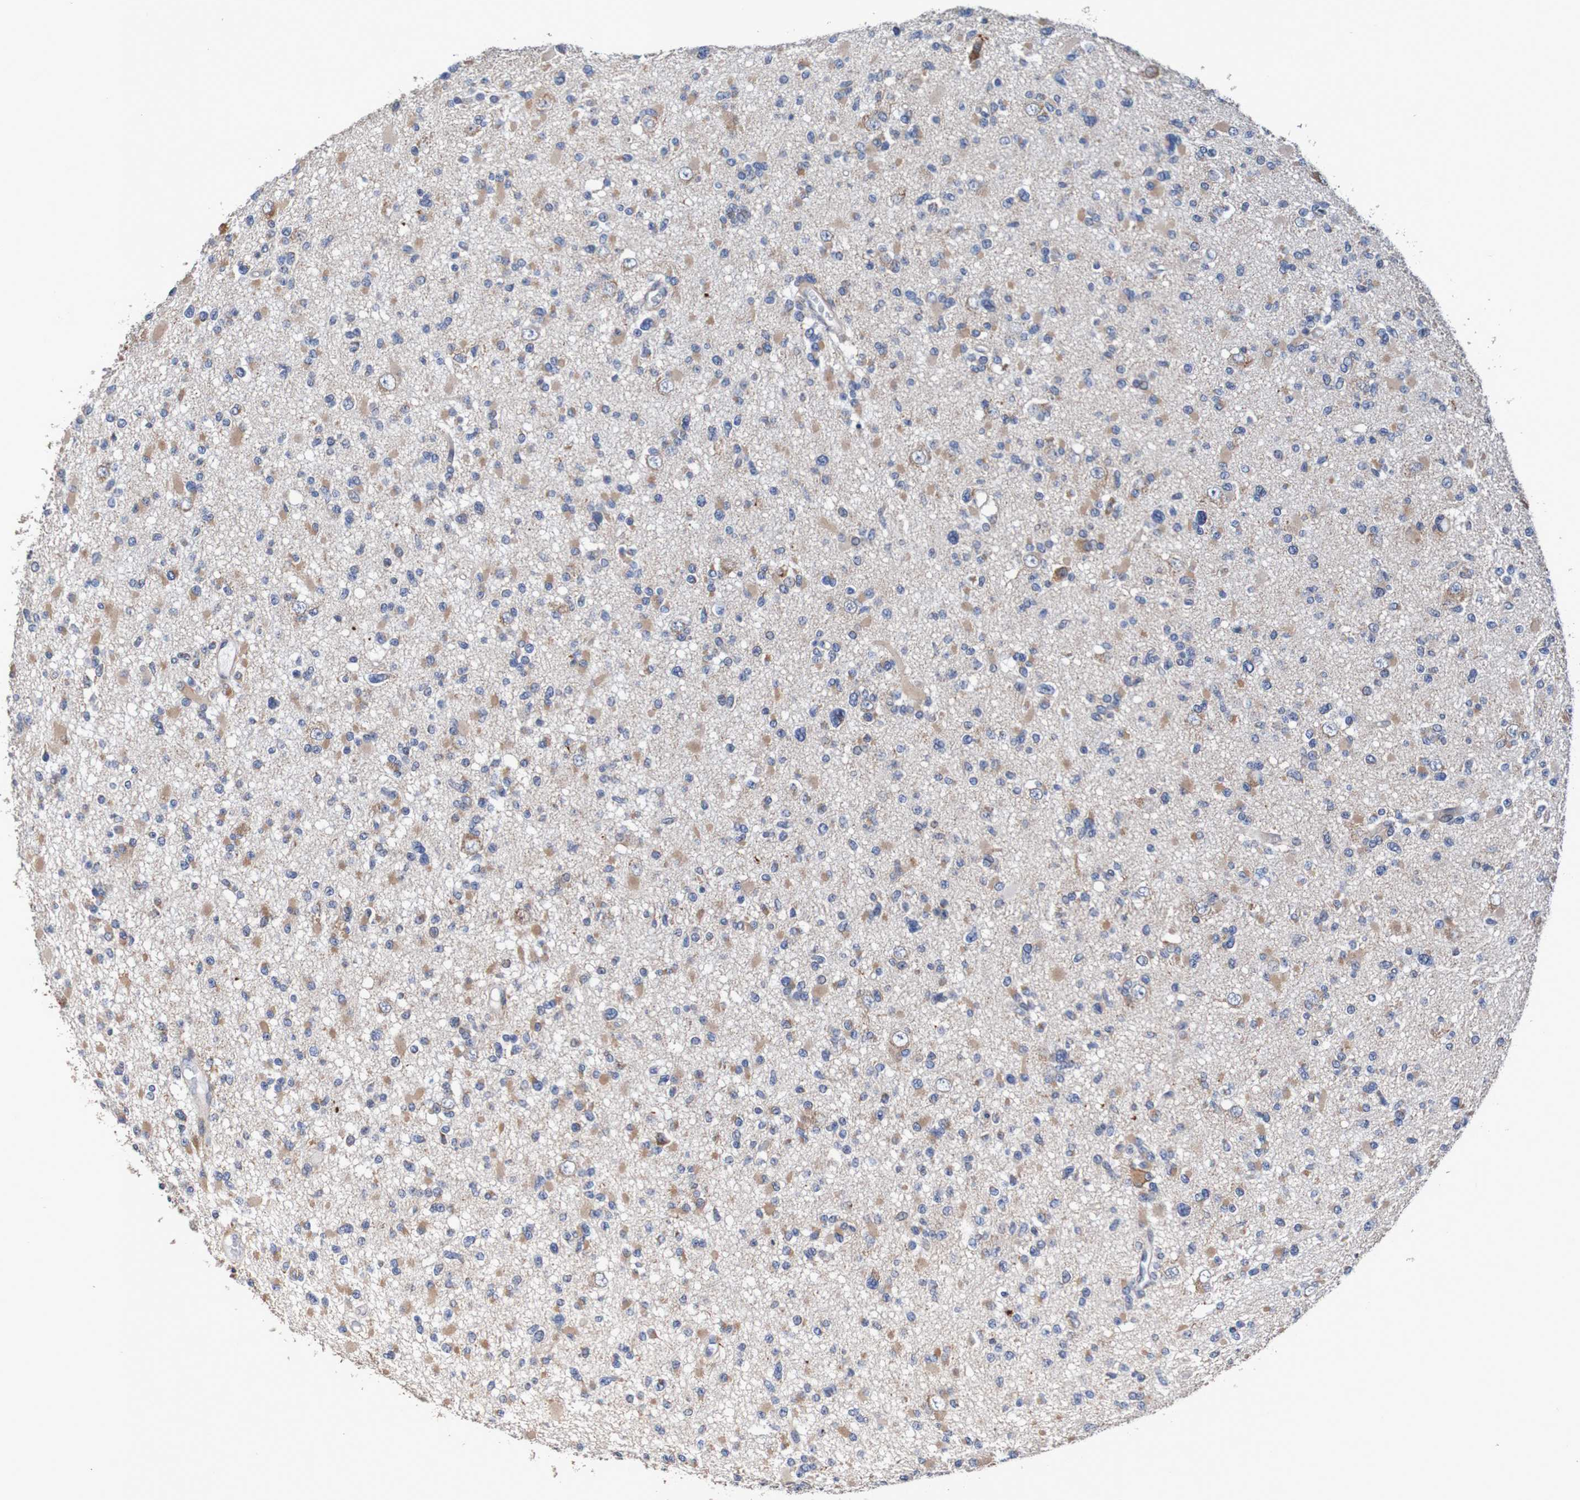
{"staining": {"intensity": "moderate", "quantity": "25%-75%", "location": "cytoplasmic/membranous"}, "tissue": "glioma", "cell_type": "Tumor cells", "image_type": "cancer", "snomed": [{"axis": "morphology", "description": "Glioma, malignant, Low grade"}, {"axis": "topography", "description": "Brain"}], "caption": "Moderate cytoplasmic/membranous positivity for a protein is present in approximately 25%-75% of tumor cells of malignant low-grade glioma using immunohistochemistry.", "gene": "FIBP", "patient": {"sex": "female", "age": 22}}